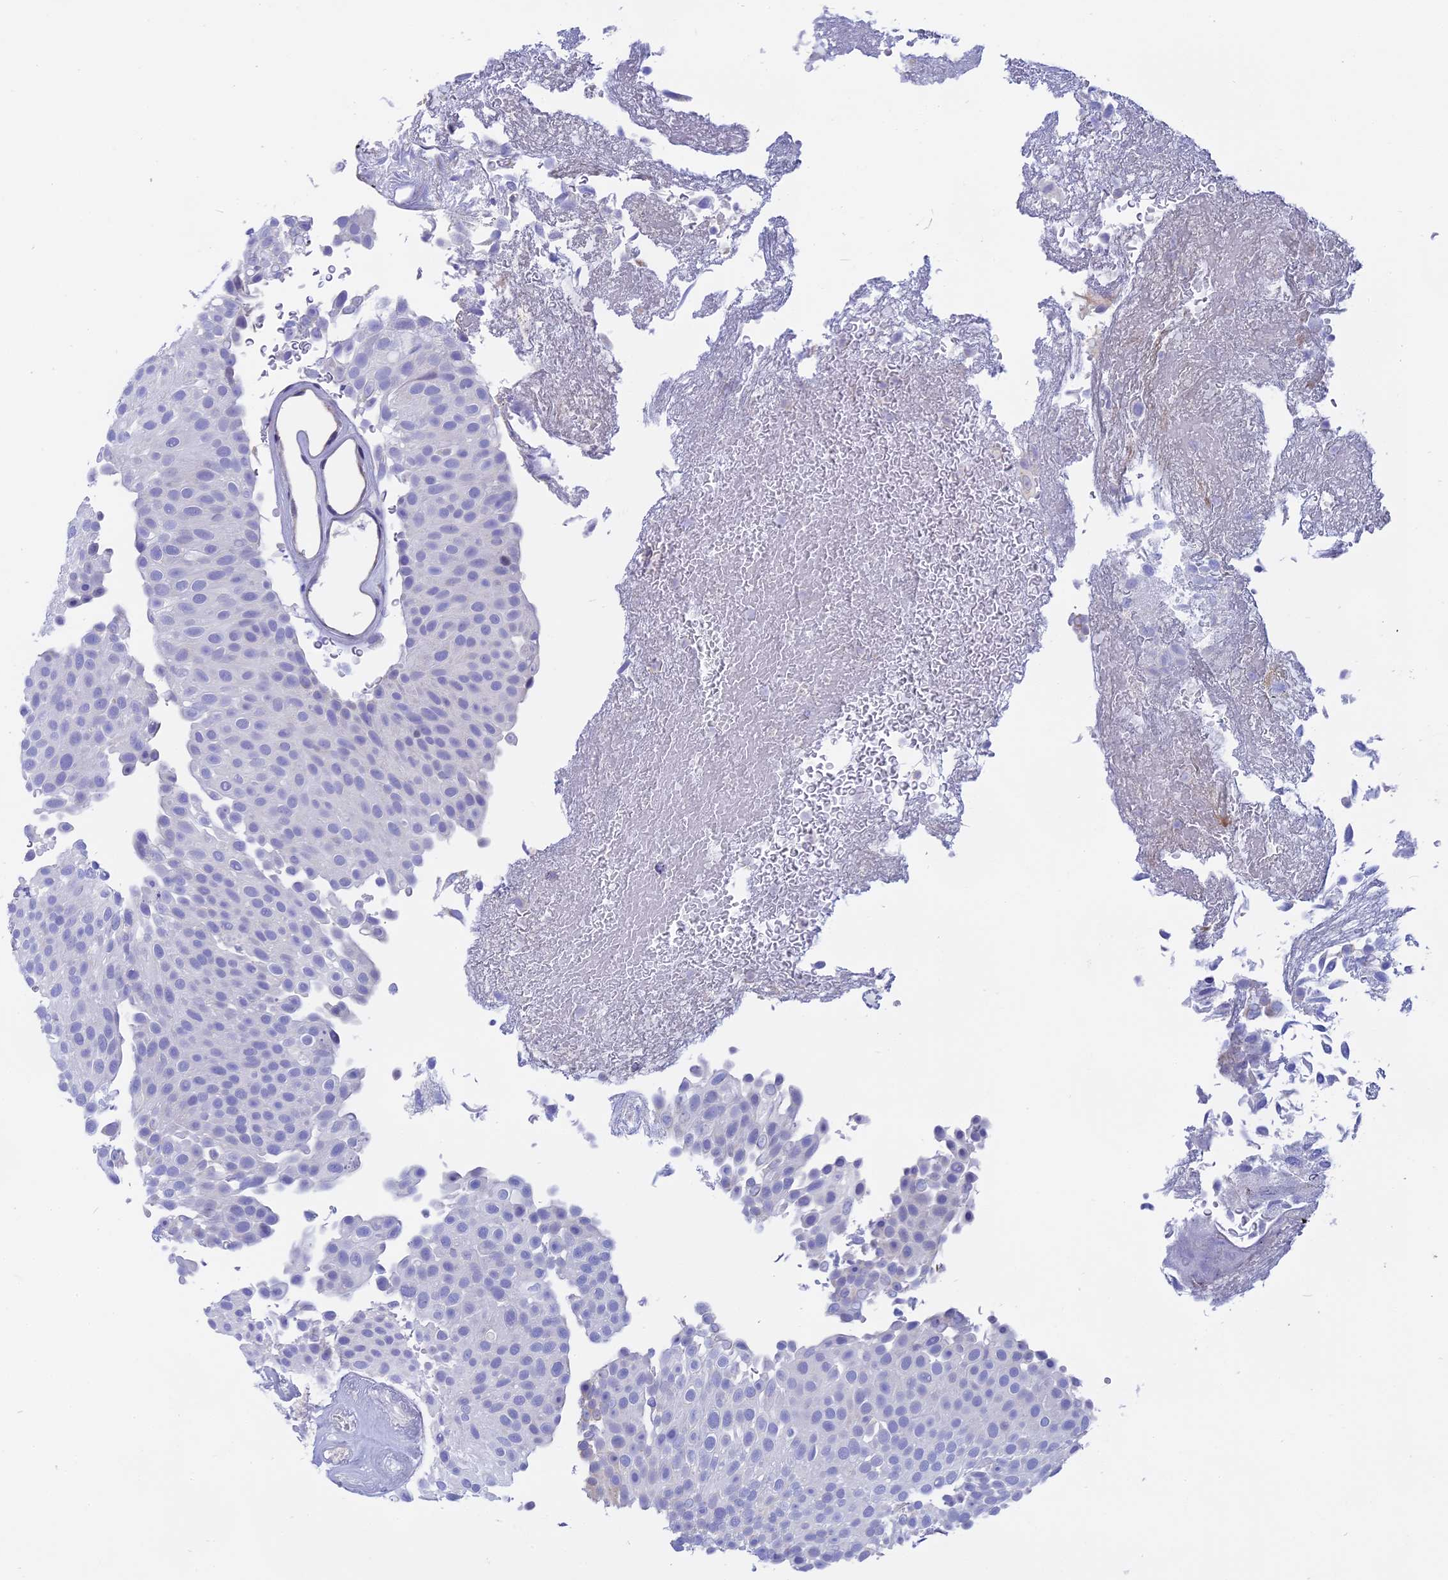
{"staining": {"intensity": "negative", "quantity": "none", "location": "none"}, "tissue": "urothelial cancer", "cell_type": "Tumor cells", "image_type": "cancer", "snomed": [{"axis": "morphology", "description": "Urothelial carcinoma, Low grade"}, {"axis": "topography", "description": "Urinary bladder"}], "caption": "A high-resolution image shows immunohistochemistry staining of urothelial carcinoma (low-grade), which demonstrates no significant expression in tumor cells. (DAB (3,3'-diaminobenzidine) IHC, high magnification).", "gene": "GLB1L", "patient": {"sex": "male", "age": 78}}